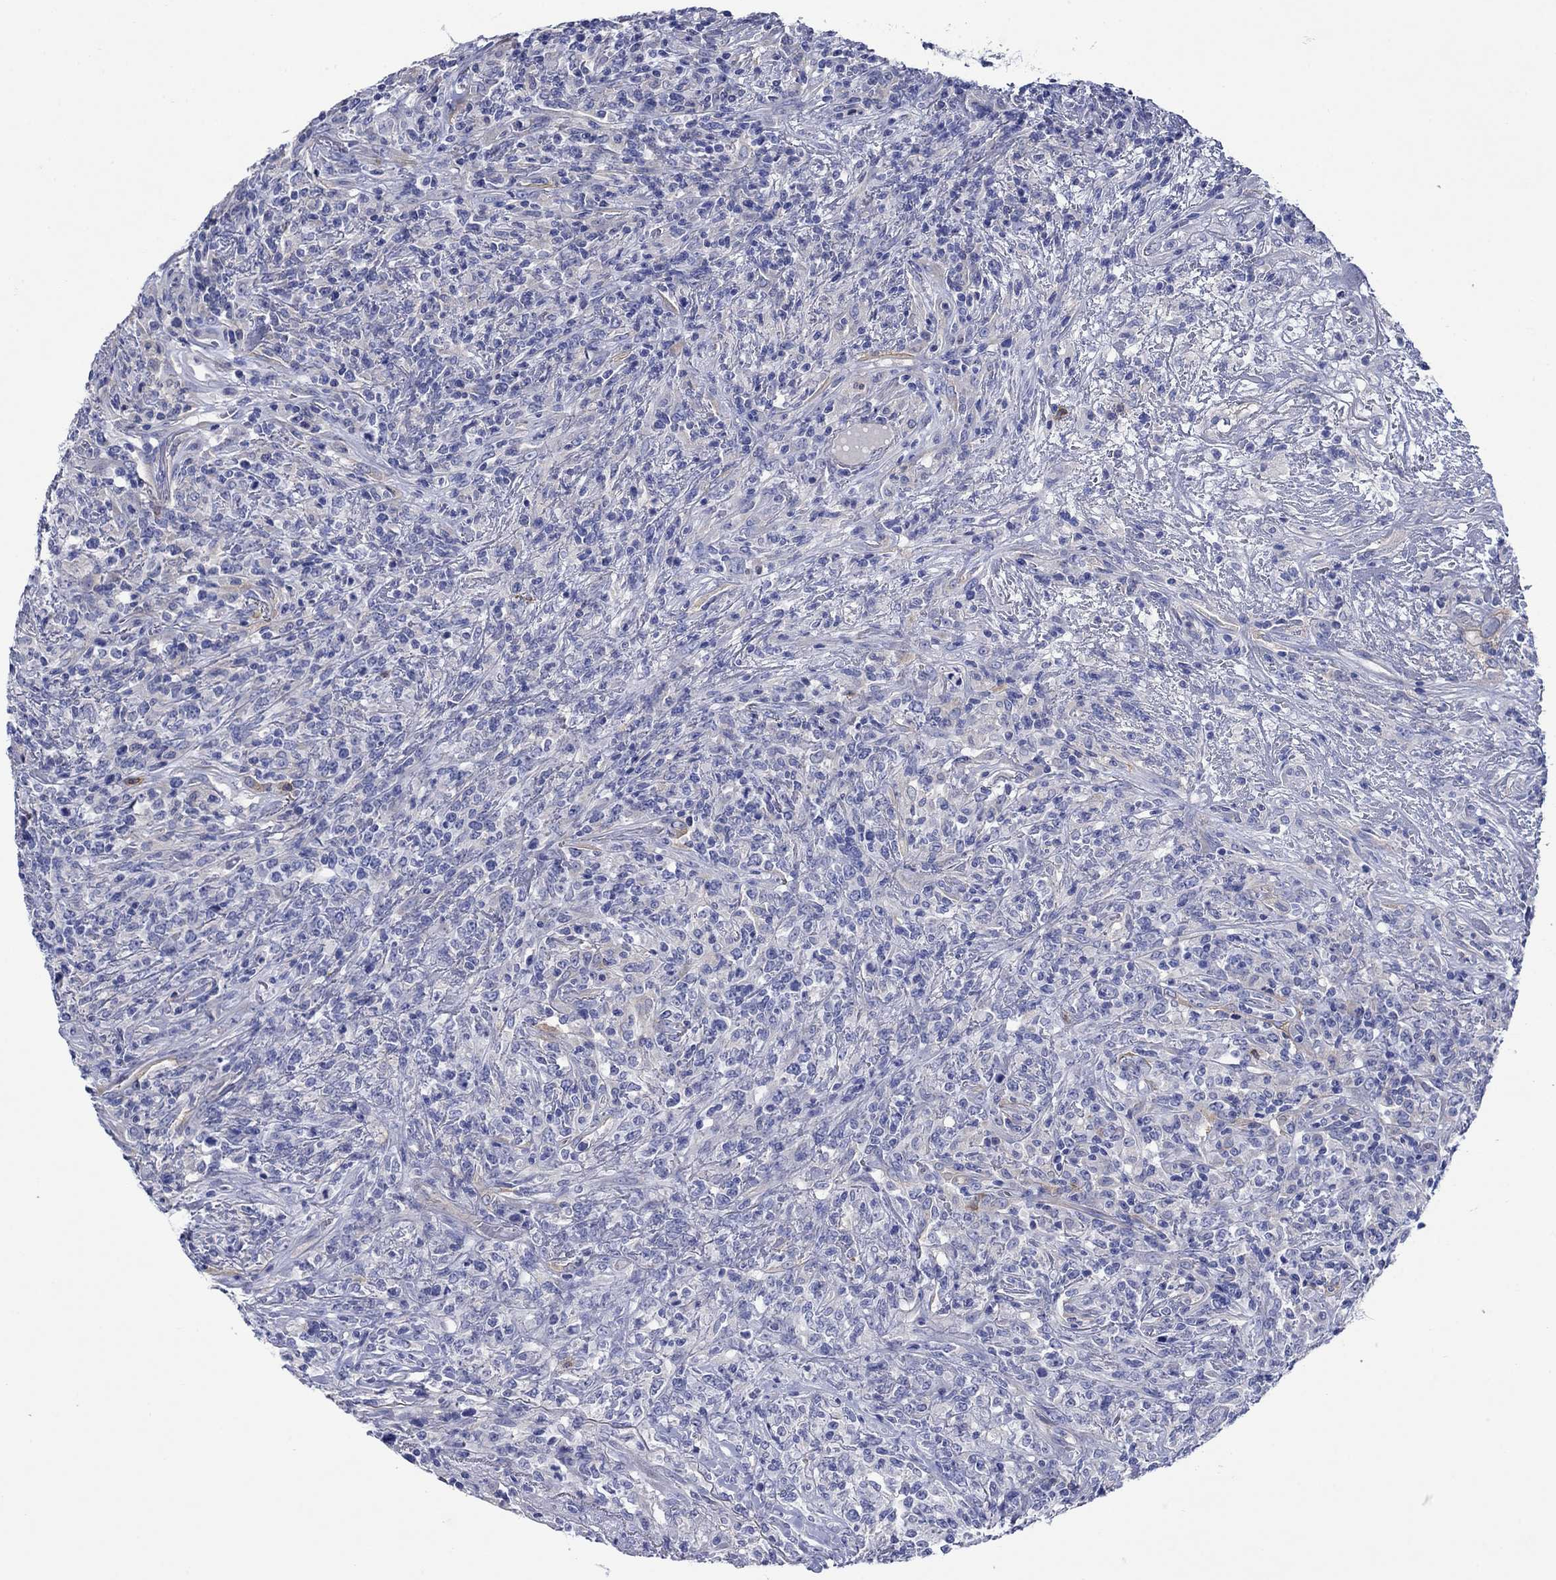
{"staining": {"intensity": "weak", "quantity": "<25%", "location": "cytoplasmic/membranous"}, "tissue": "lymphoma", "cell_type": "Tumor cells", "image_type": "cancer", "snomed": [{"axis": "morphology", "description": "Malignant lymphoma, non-Hodgkin's type, High grade"}, {"axis": "topography", "description": "Lung"}], "caption": "This is an immunohistochemistry histopathology image of lymphoma. There is no staining in tumor cells.", "gene": "TRIM16", "patient": {"sex": "male", "age": 79}}